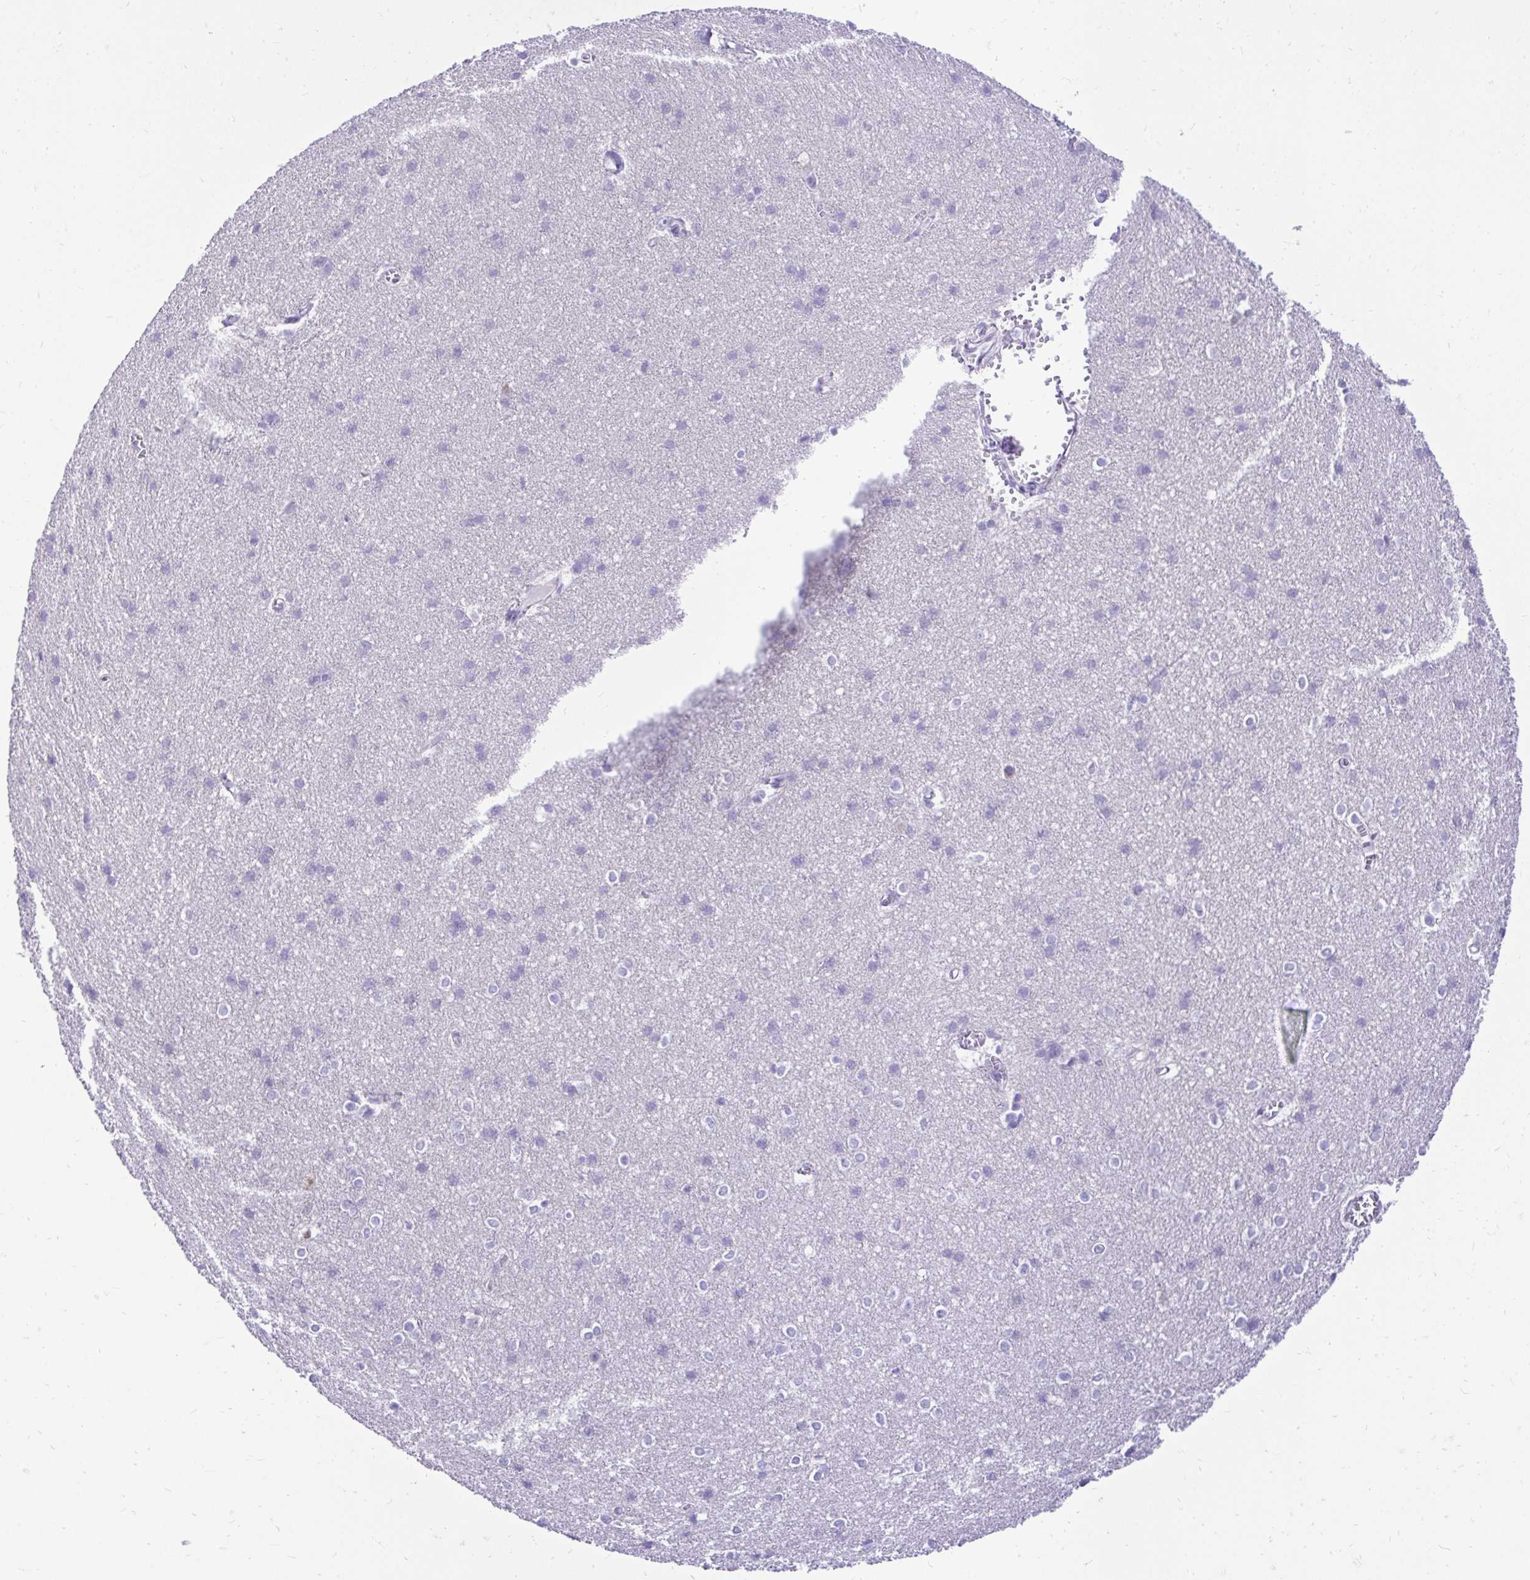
{"staining": {"intensity": "negative", "quantity": "none", "location": "none"}, "tissue": "cerebral cortex", "cell_type": "Endothelial cells", "image_type": "normal", "snomed": [{"axis": "morphology", "description": "Normal tissue, NOS"}, {"axis": "topography", "description": "Cerebral cortex"}], "caption": "High power microscopy image of an immunohistochemistry (IHC) photomicrograph of unremarkable cerebral cortex, revealing no significant expression in endothelial cells. (DAB immunohistochemistry (IHC) with hematoxylin counter stain).", "gene": "PELI3", "patient": {"sex": "male", "age": 37}}